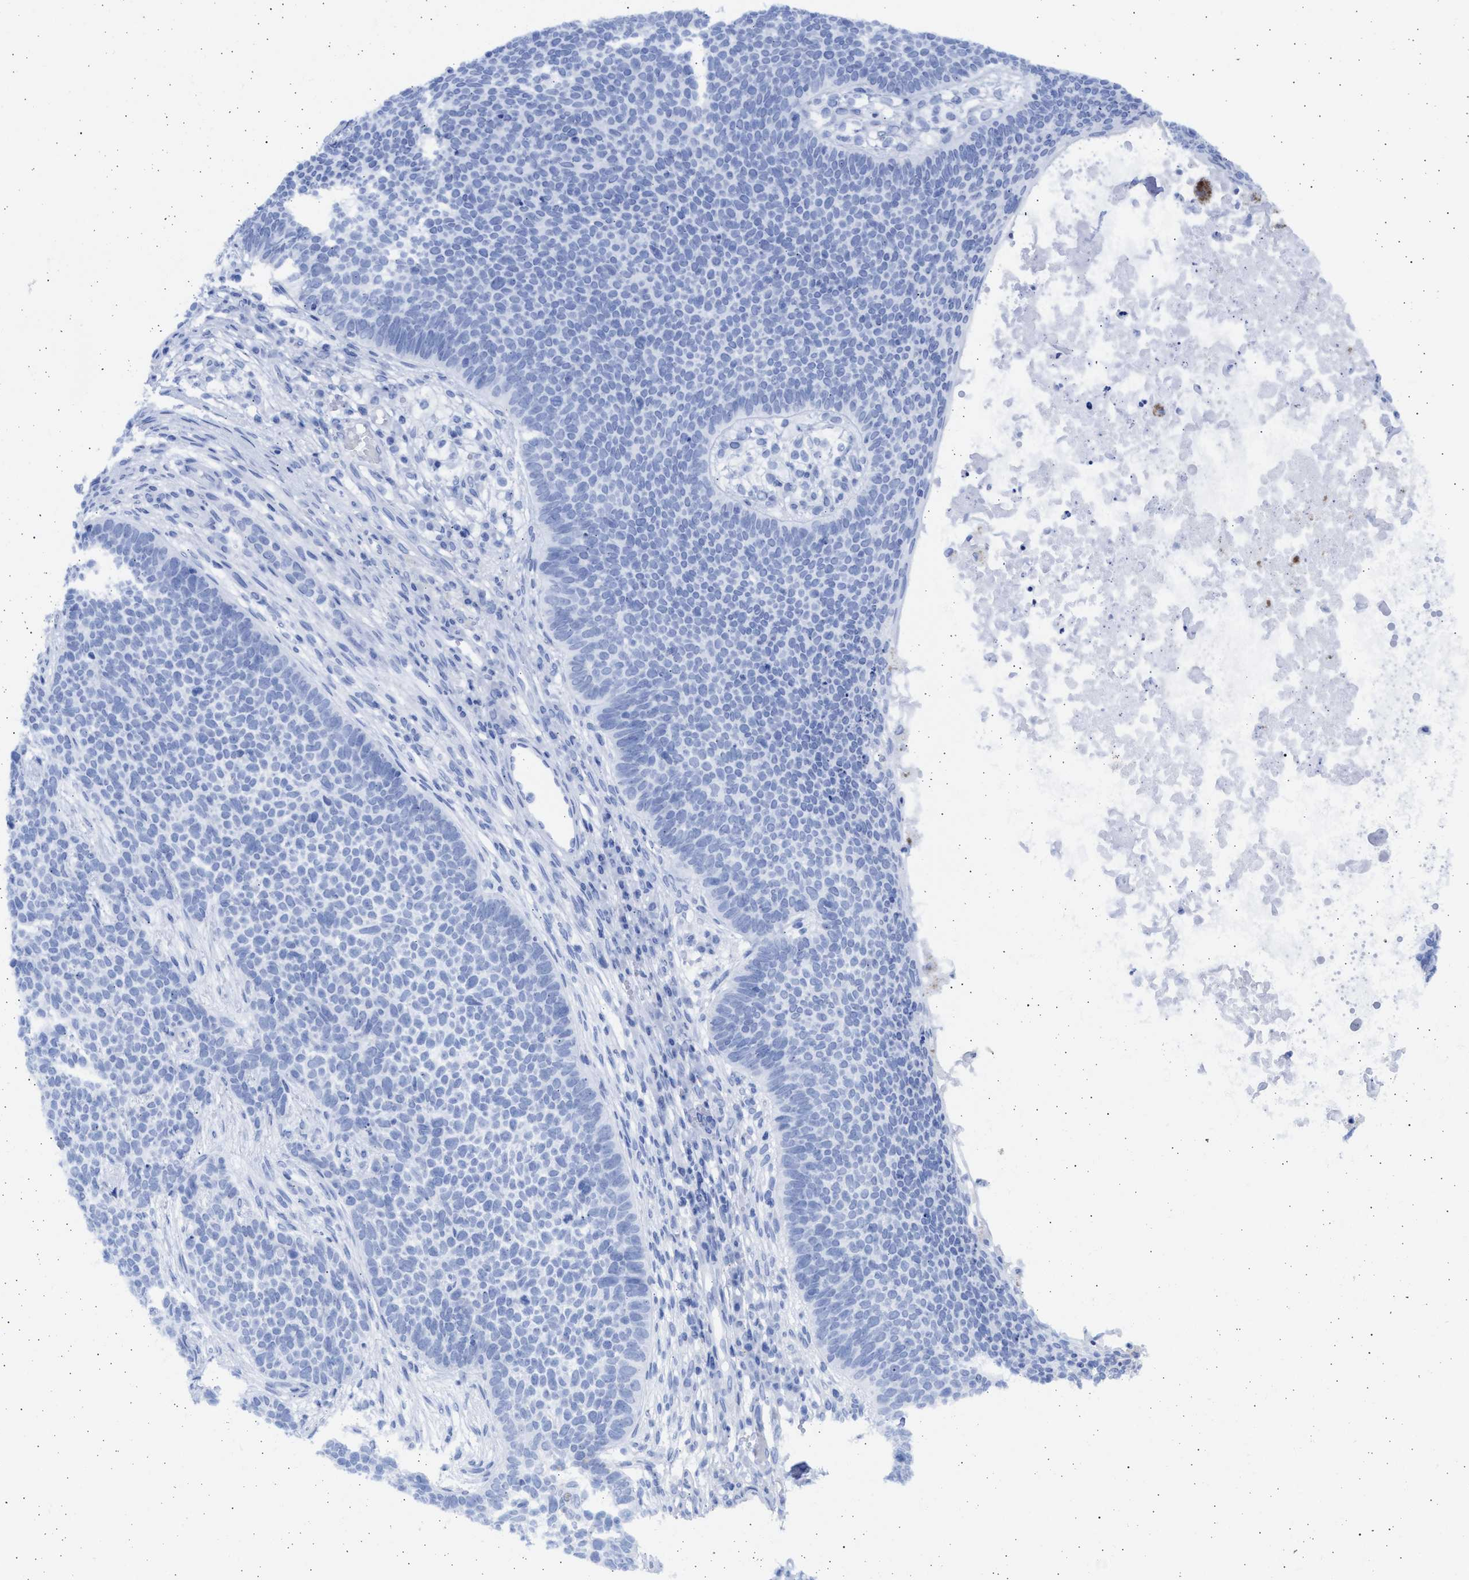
{"staining": {"intensity": "negative", "quantity": "none", "location": "none"}, "tissue": "skin cancer", "cell_type": "Tumor cells", "image_type": "cancer", "snomed": [{"axis": "morphology", "description": "Basal cell carcinoma"}, {"axis": "topography", "description": "Skin"}], "caption": "Human skin cancer (basal cell carcinoma) stained for a protein using immunohistochemistry reveals no expression in tumor cells.", "gene": "ALDOC", "patient": {"sex": "female", "age": 84}}